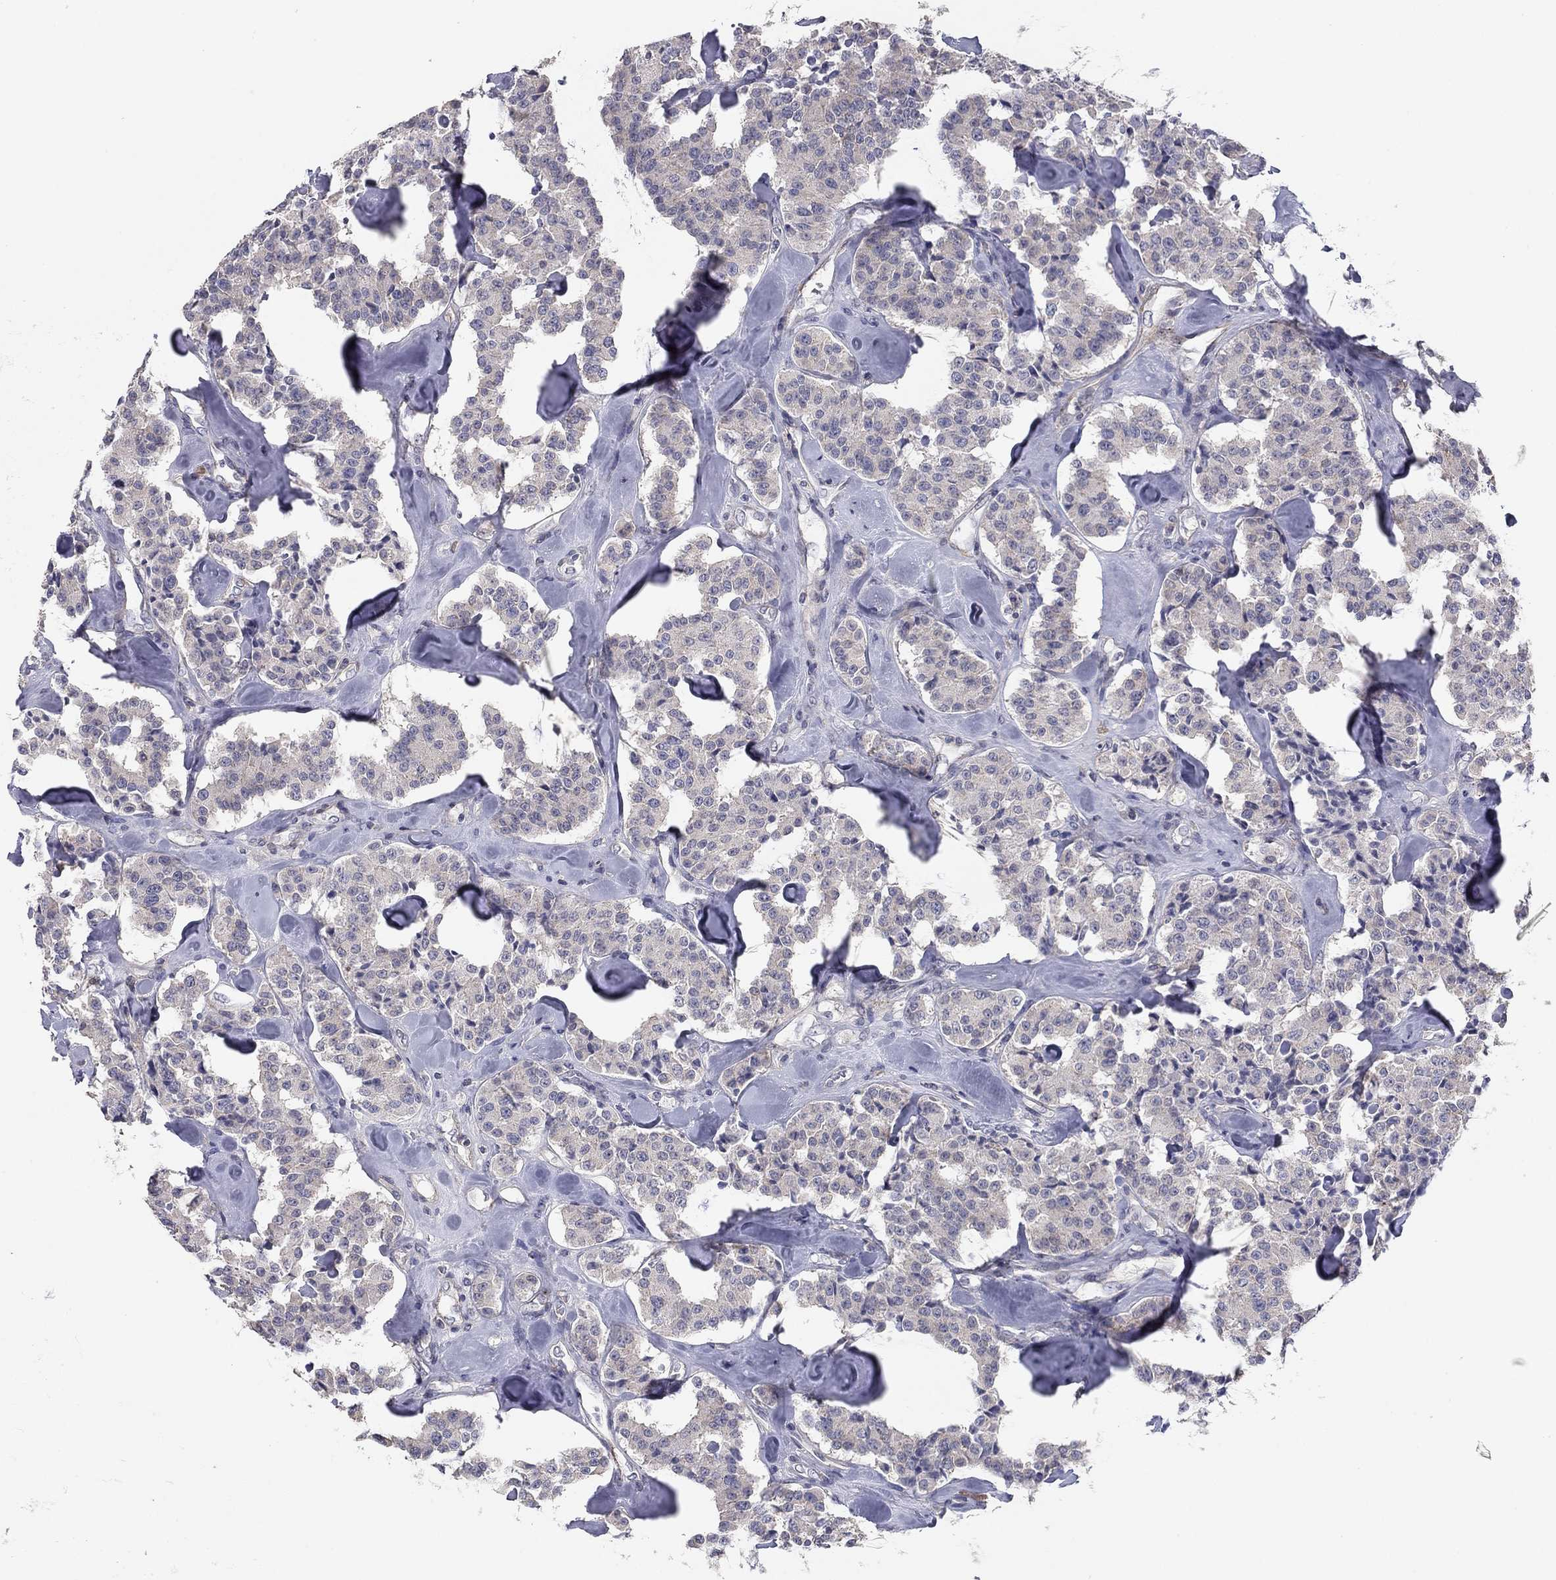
{"staining": {"intensity": "negative", "quantity": "none", "location": "none"}, "tissue": "carcinoid", "cell_type": "Tumor cells", "image_type": "cancer", "snomed": [{"axis": "morphology", "description": "Carcinoid, malignant, NOS"}, {"axis": "topography", "description": "Pancreas"}], "caption": "Carcinoid (malignant) was stained to show a protein in brown. There is no significant expression in tumor cells.", "gene": "SEPTIN3", "patient": {"sex": "male", "age": 41}}